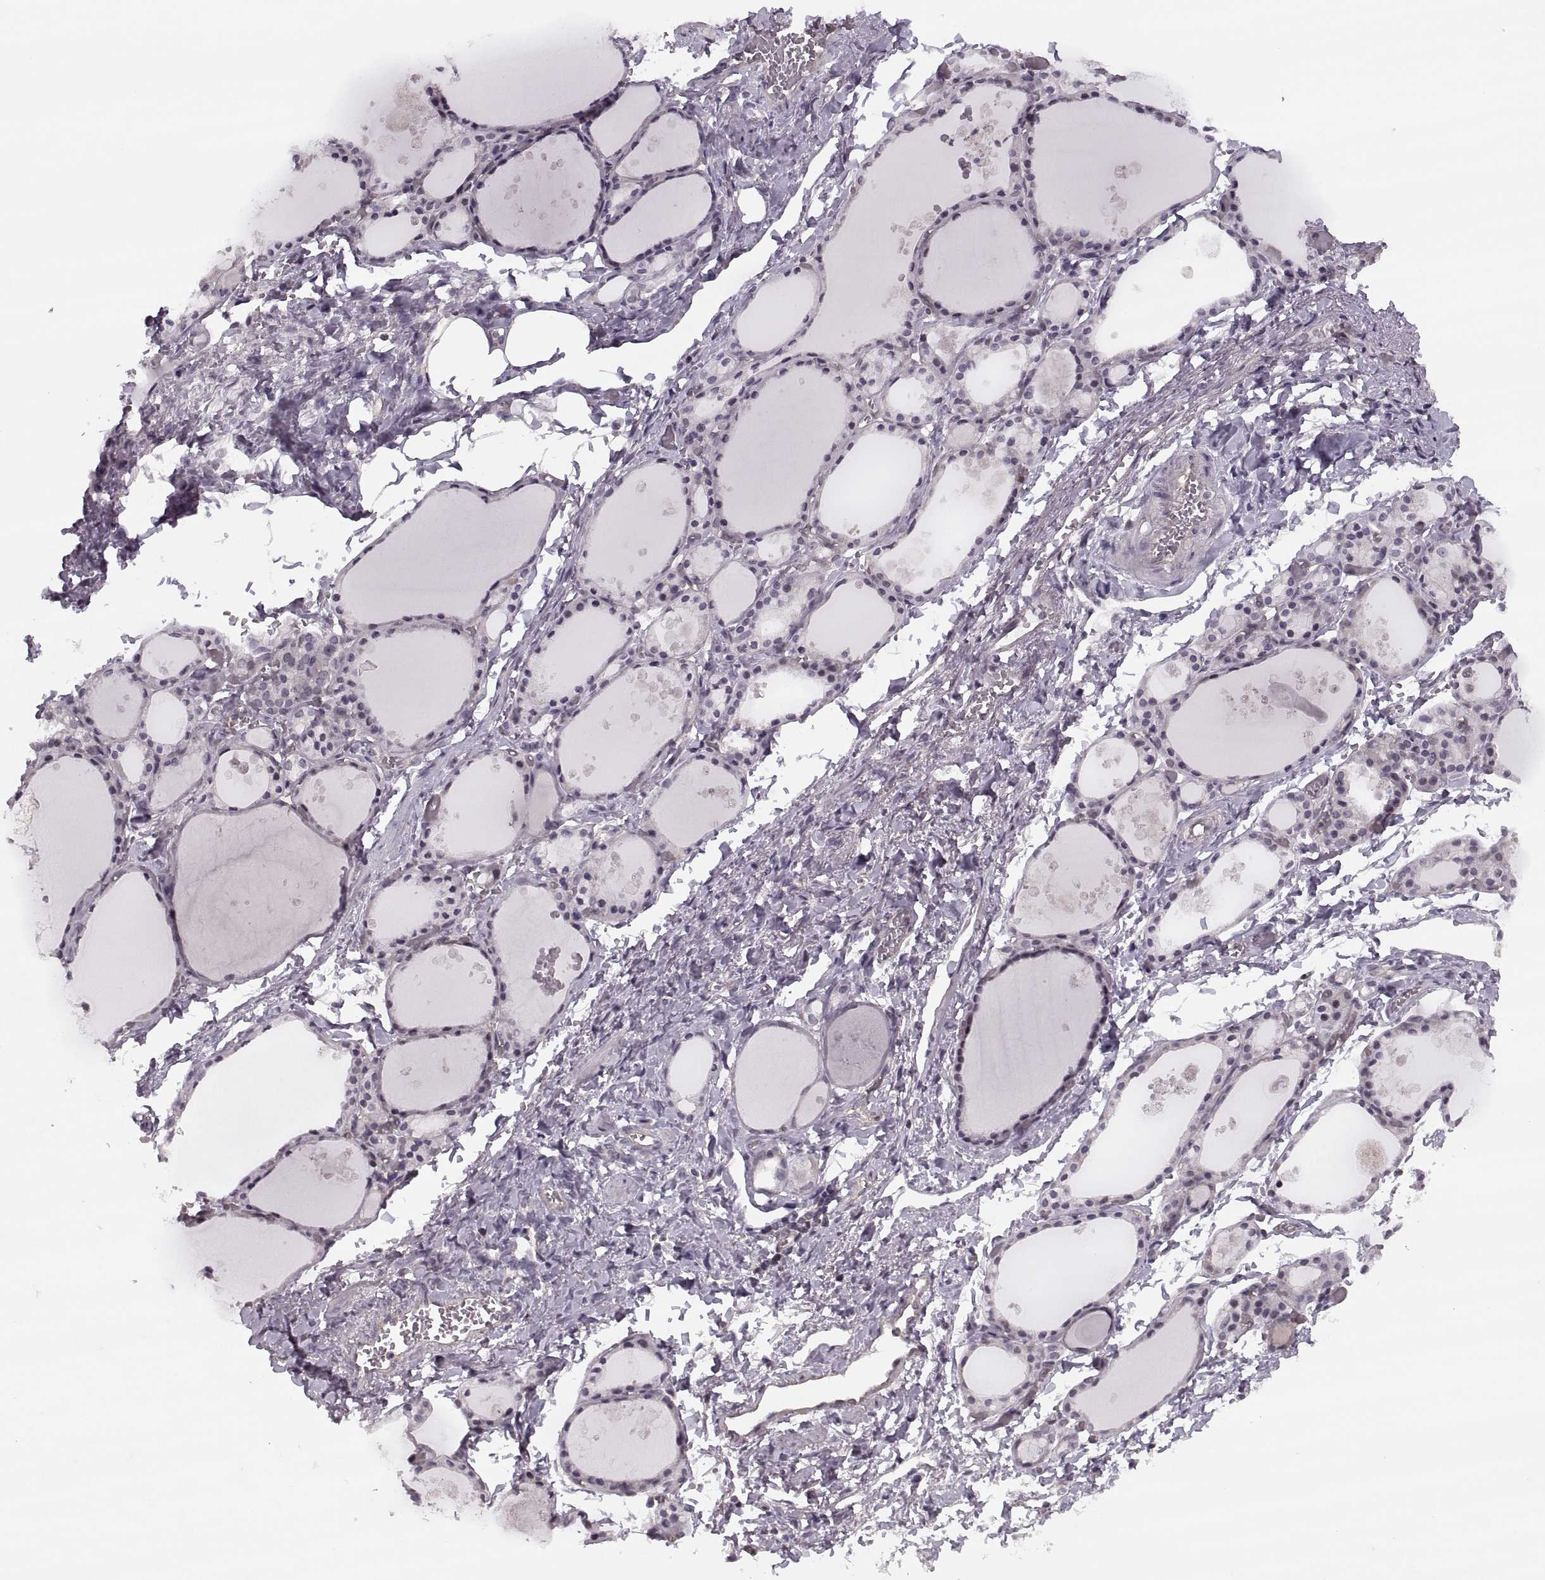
{"staining": {"intensity": "negative", "quantity": "none", "location": "none"}, "tissue": "thyroid gland", "cell_type": "Glandular cells", "image_type": "normal", "snomed": [{"axis": "morphology", "description": "Normal tissue, NOS"}, {"axis": "topography", "description": "Thyroid gland"}], "caption": "IHC photomicrograph of normal thyroid gland: human thyroid gland stained with DAB shows no significant protein positivity in glandular cells. (DAB immunohistochemistry visualized using brightfield microscopy, high magnification).", "gene": "LUZP2", "patient": {"sex": "male", "age": 68}}